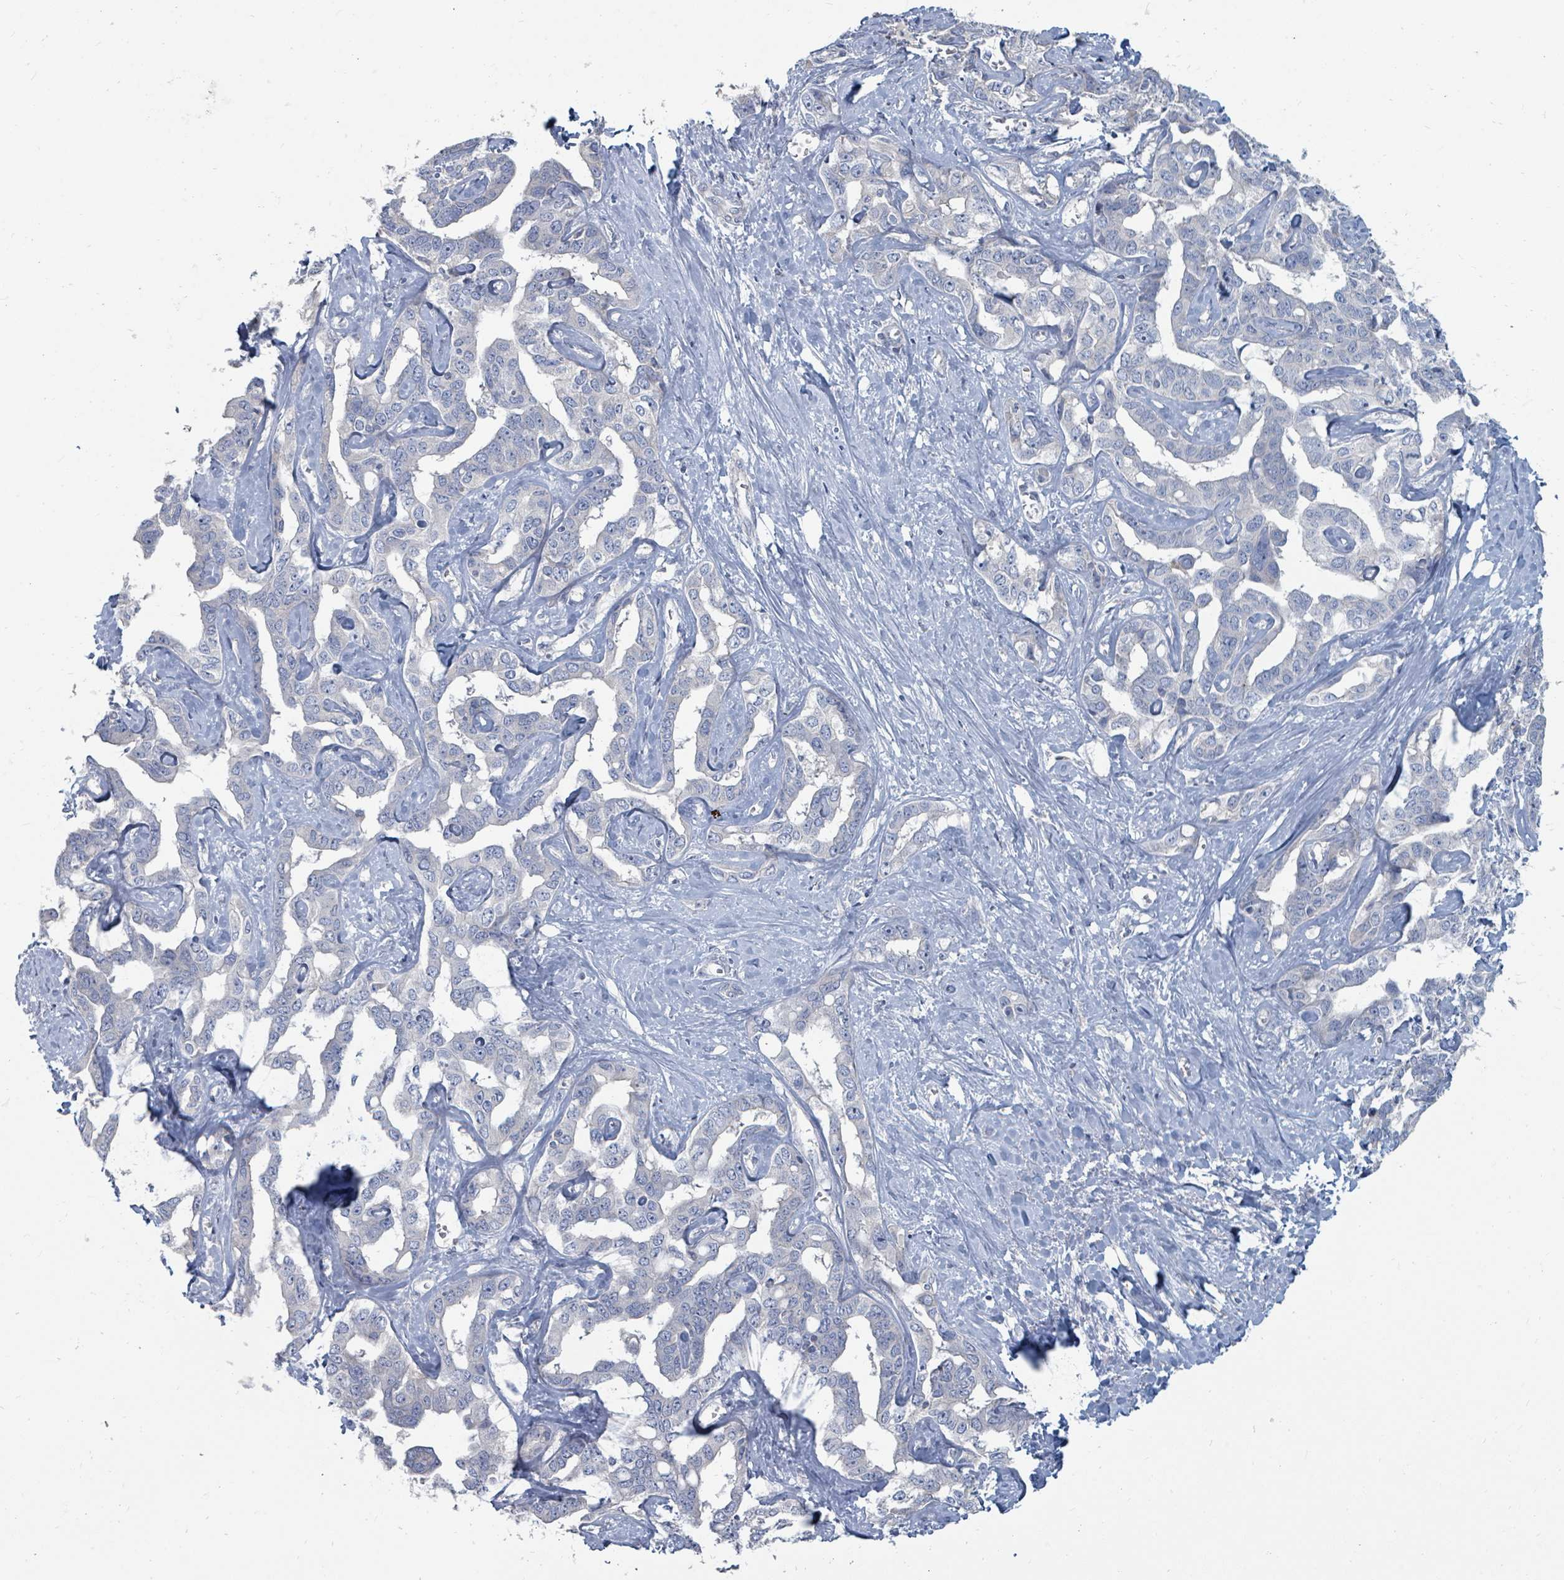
{"staining": {"intensity": "negative", "quantity": "none", "location": "none"}, "tissue": "liver cancer", "cell_type": "Tumor cells", "image_type": "cancer", "snomed": [{"axis": "morphology", "description": "Cholangiocarcinoma"}, {"axis": "topography", "description": "Liver"}], "caption": "Tumor cells are negative for protein expression in human liver cancer. Nuclei are stained in blue.", "gene": "ARGFX", "patient": {"sex": "male", "age": 59}}